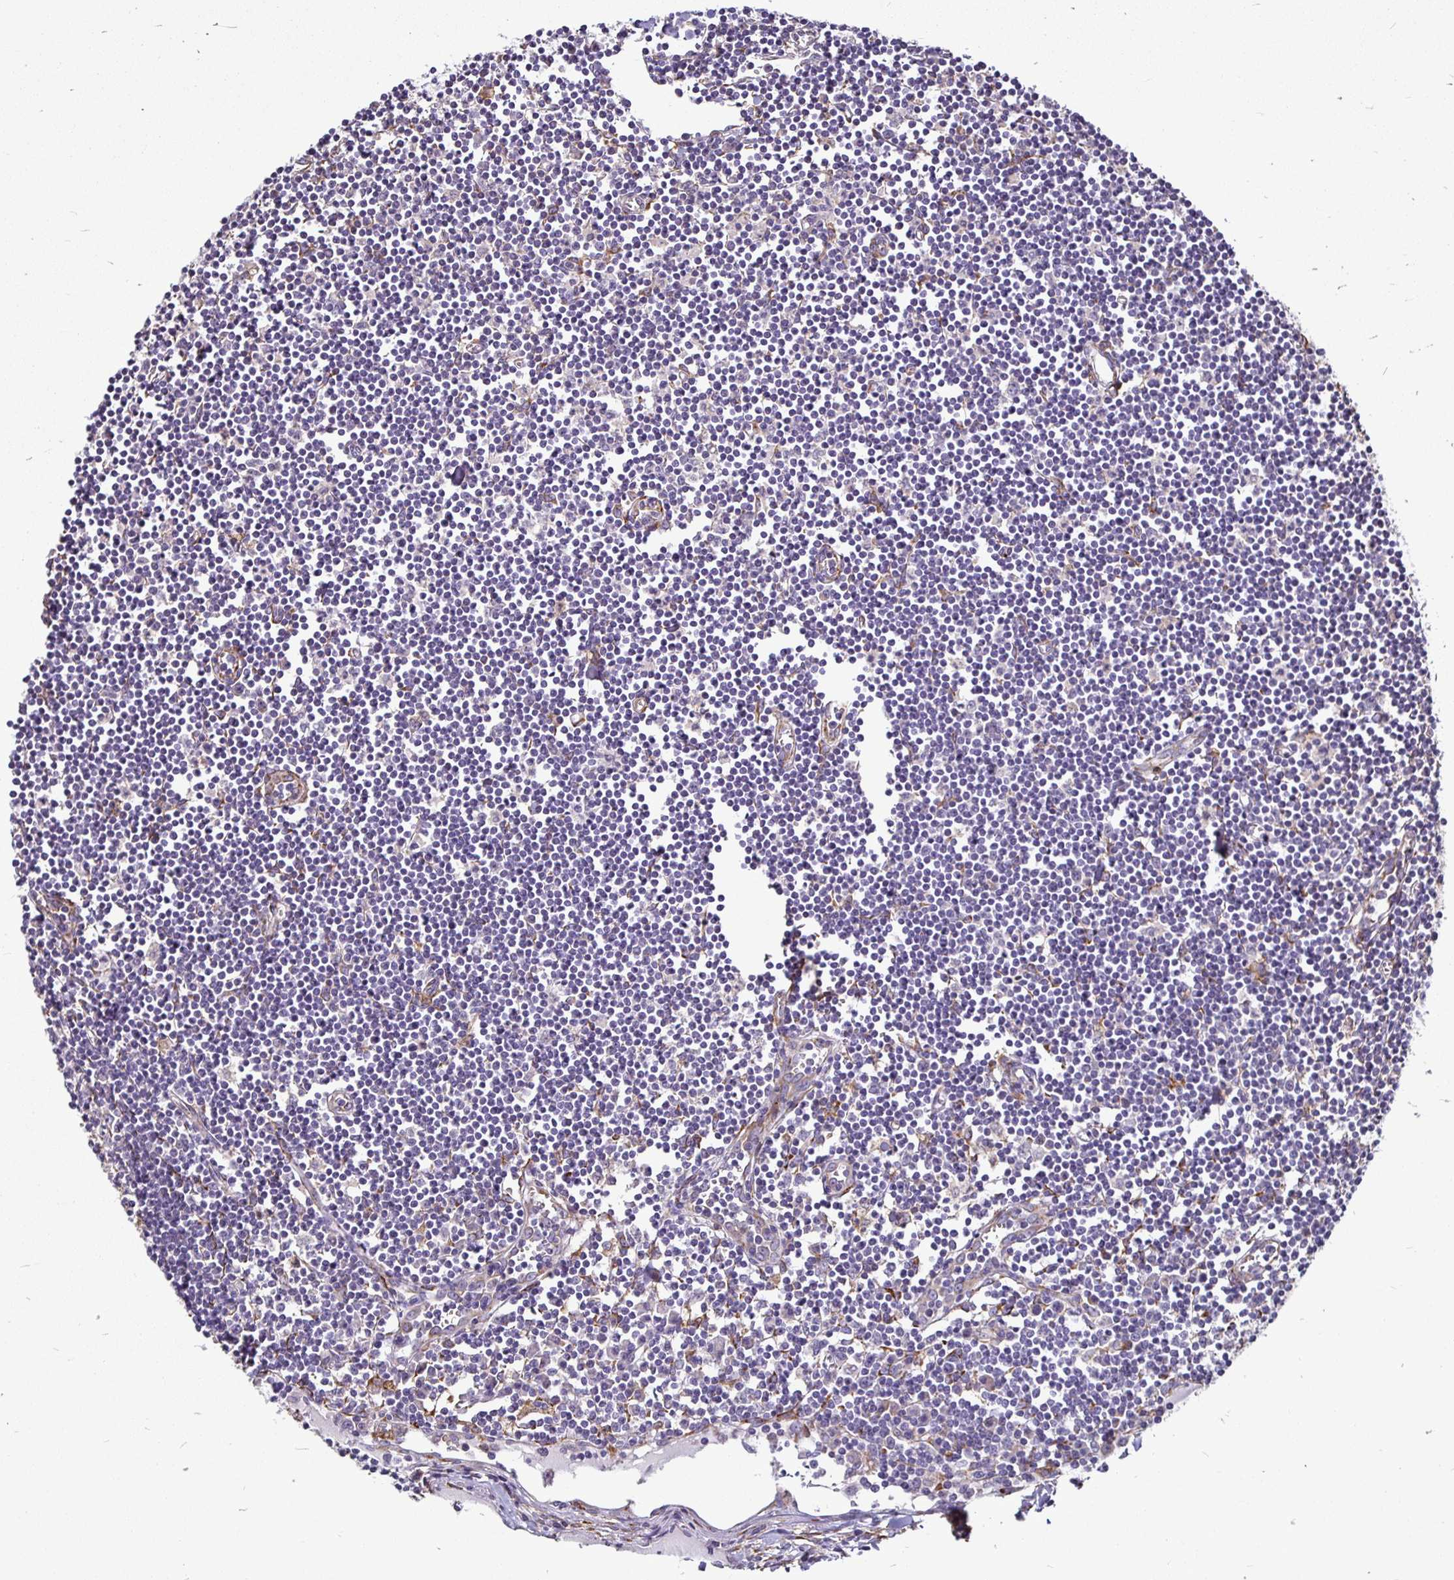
{"staining": {"intensity": "moderate", "quantity": "25%-75%", "location": "cytoplasmic/membranous"}, "tissue": "lymph node", "cell_type": "Germinal center cells", "image_type": "normal", "snomed": [{"axis": "morphology", "description": "Normal tissue, NOS"}, {"axis": "topography", "description": "Lymph node"}], "caption": "DAB (3,3'-diaminobenzidine) immunohistochemical staining of benign lymph node demonstrates moderate cytoplasmic/membranous protein positivity in about 25%-75% of germinal center cells.", "gene": "P4HA2", "patient": {"sex": "female", "age": 65}}